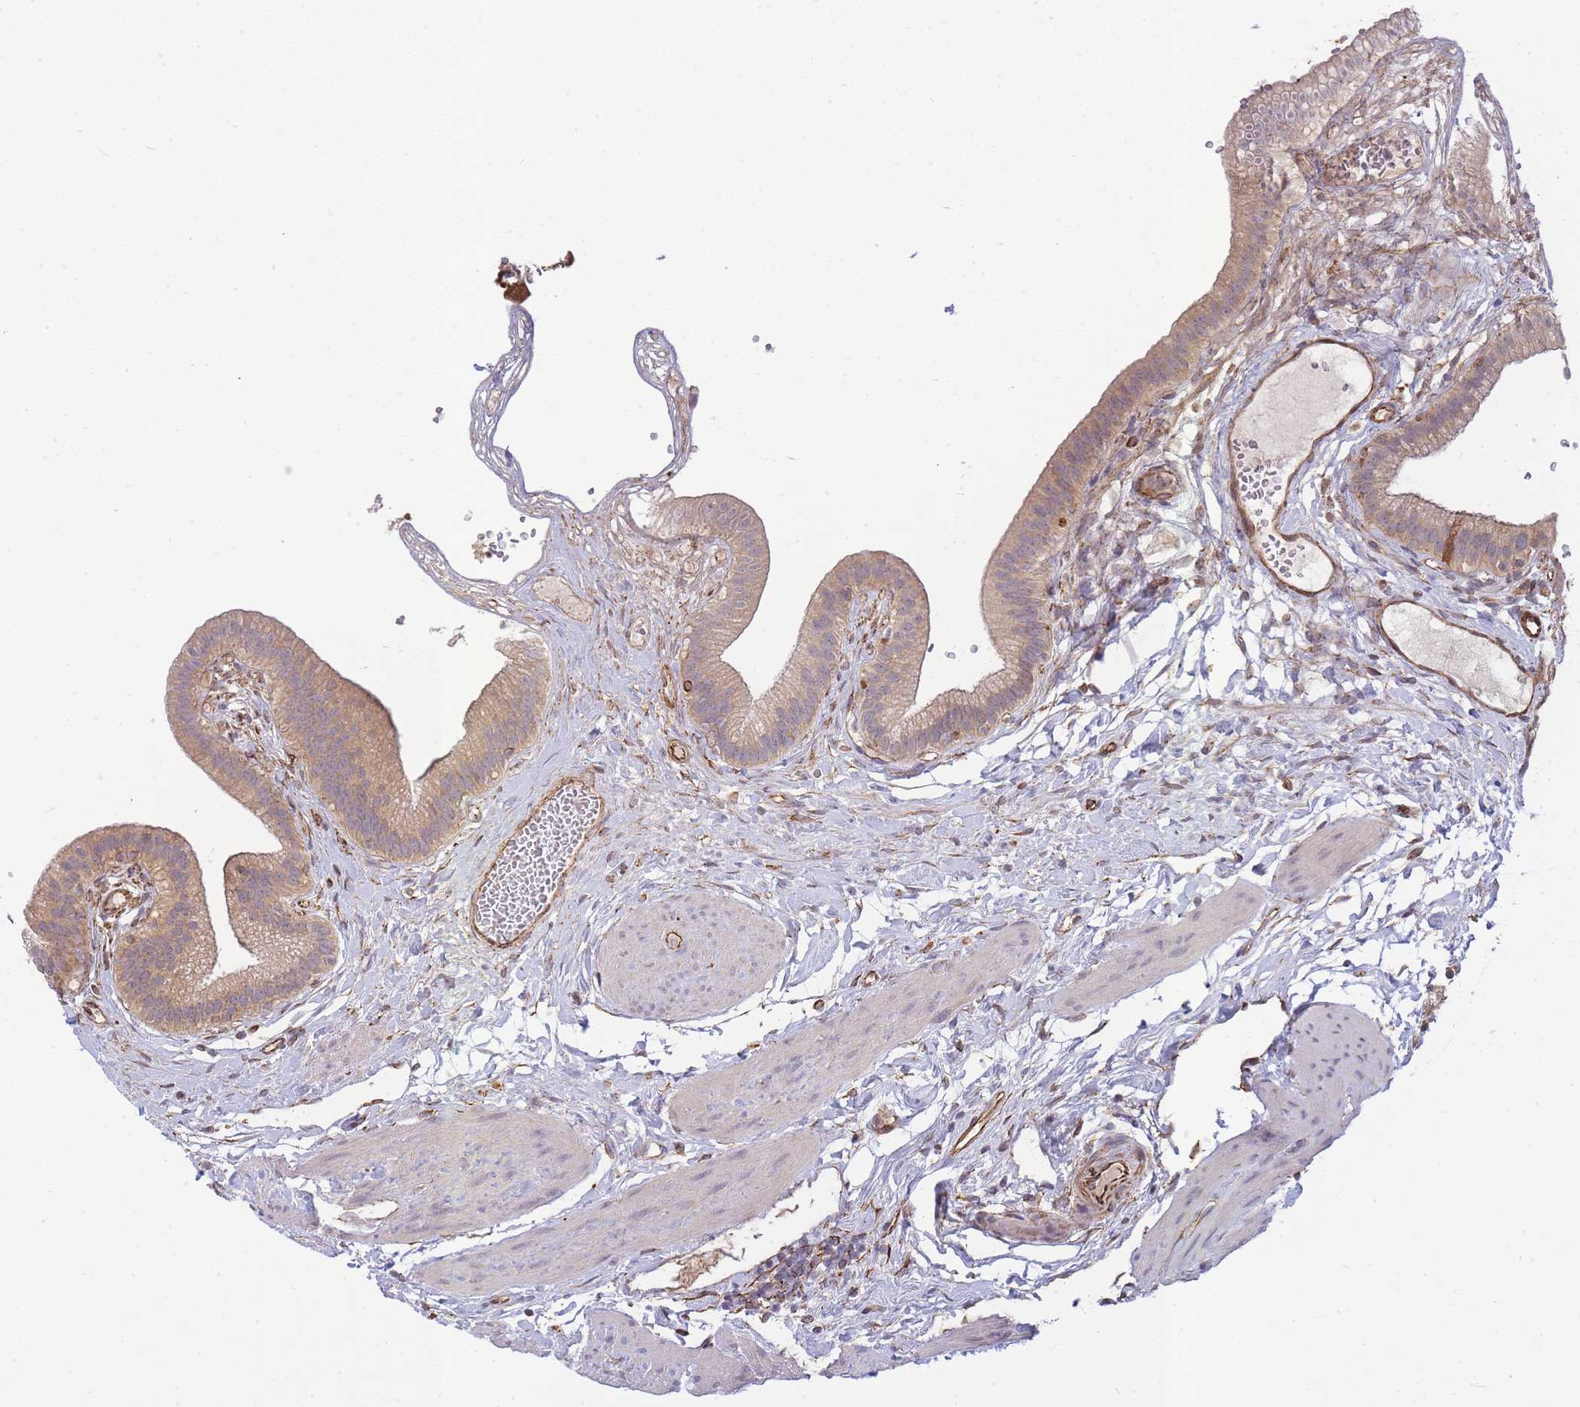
{"staining": {"intensity": "moderate", "quantity": ">75%", "location": "cytoplasmic/membranous"}, "tissue": "gallbladder", "cell_type": "Glandular cells", "image_type": "normal", "snomed": [{"axis": "morphology", "description": "Normal tissue, NOS"}, {"axis": "topography", "description": "Gallbladder"}], "caption": "A brown stain highlights moderate cytoplasmic/membranous expression of a protein in glandular cells of unremarkable human gallbladder. The staining is performed using DAB (3,3'-diaminobenzidine) brown chromogen to label protein expression. The nuclei are counter-stained blue using hematoxylin.", "gene": "ECPAS", "patient": {"sex": "female", "age": 54}}